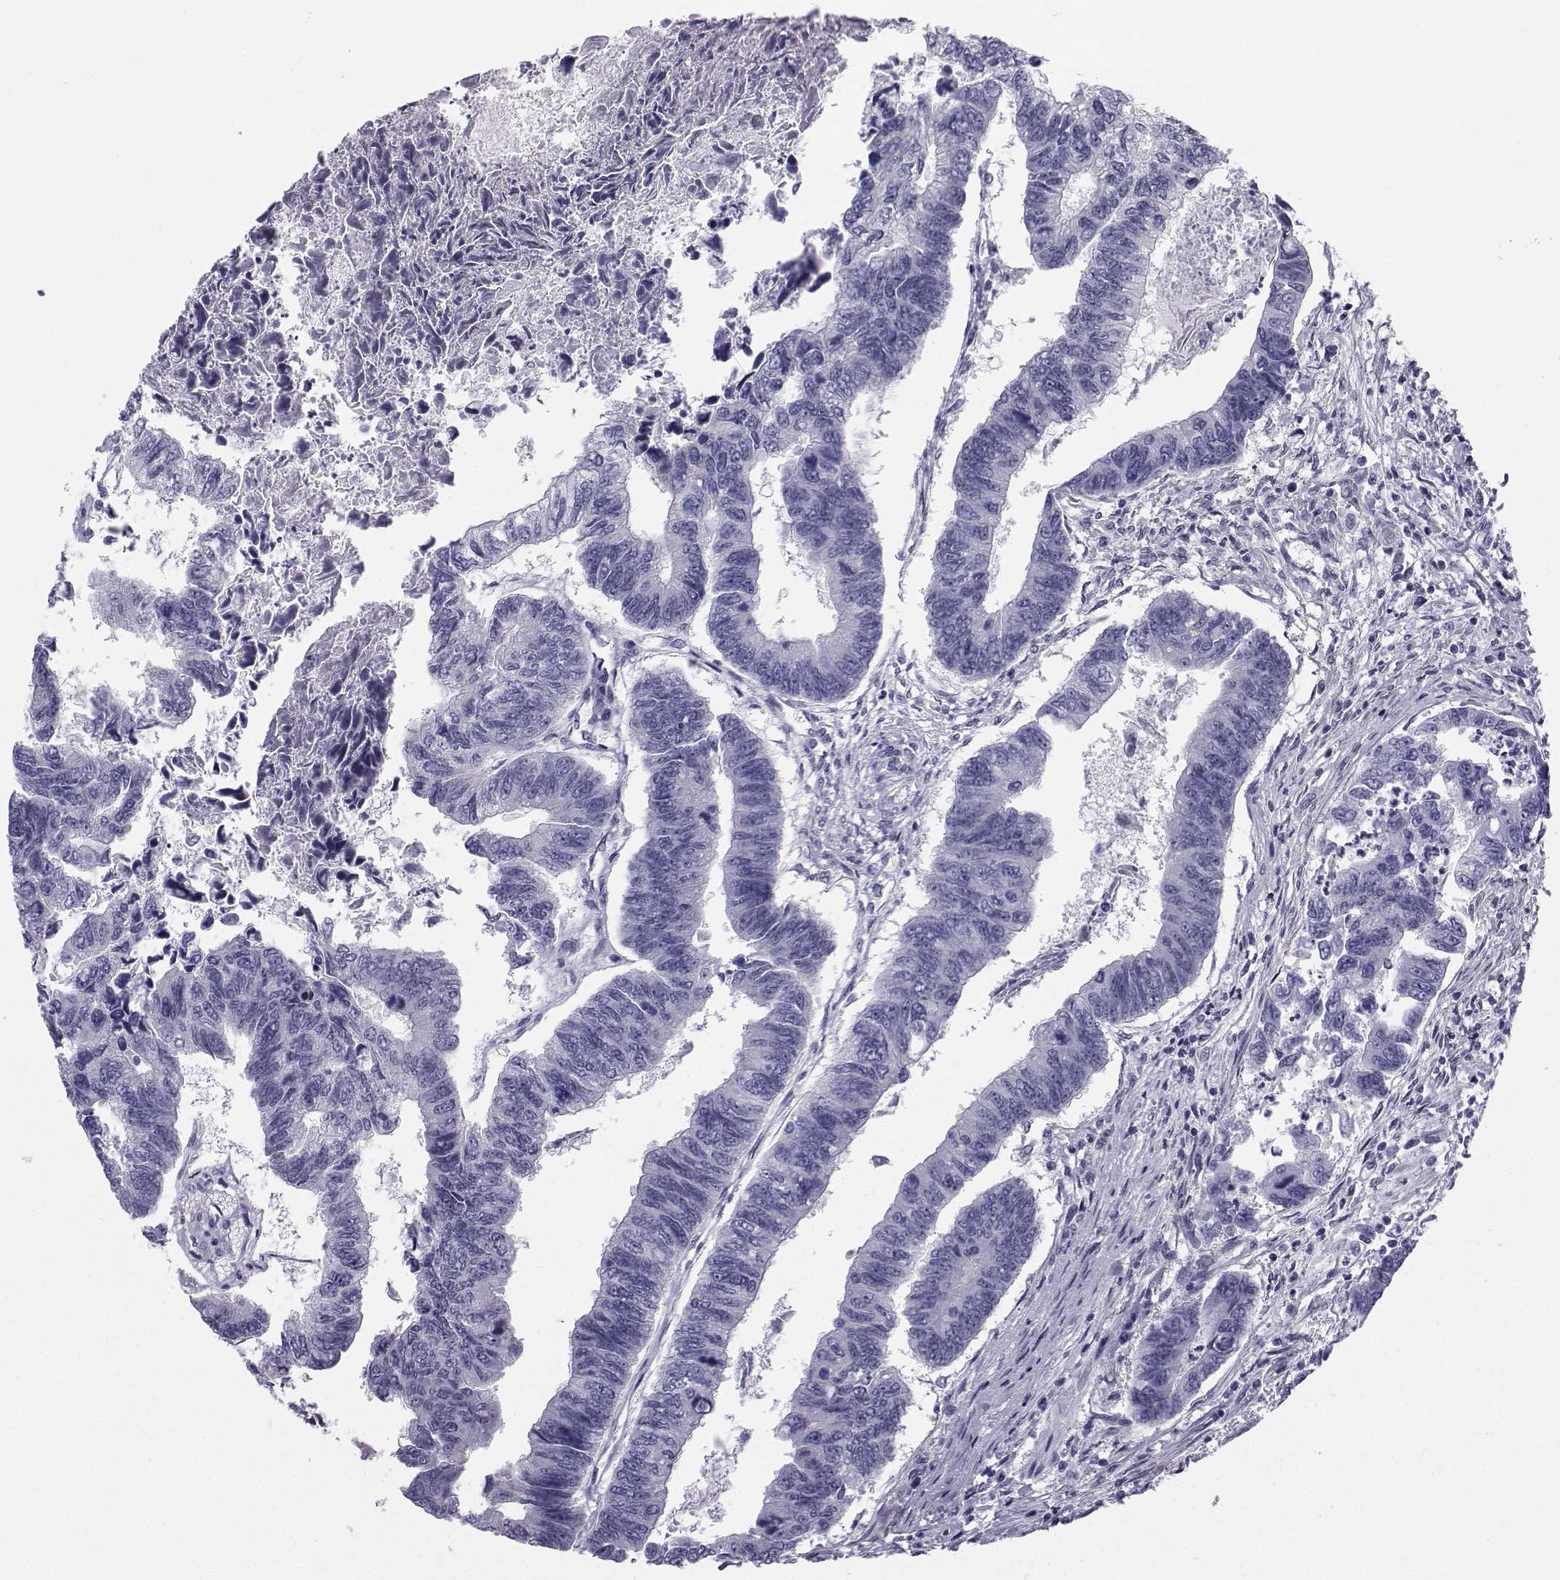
{"staining": {"intensity": "negative", "quantity": "none", "location": "none"}, "tissue": "colorectal cancer", "cell_type": "Tumor cells", "image_type": "cancer", "snomed": [{"axis": "morphology", "description": "Adenocarcinoma, NOS"}, {"axis": "topography", "description": "Colon"}], "caption": "A histopathology image of colorectal adenocarcinoma stained for a protein reveals no brown staining in tumor cells. The staining was performed using DAB to visualize the protein expression in brown, while the nuclei were stained in blue with hematoxylin (Magnification: 20x).", "gene": "SPANXD", "patient": {"sex": "female", "age": 65}}